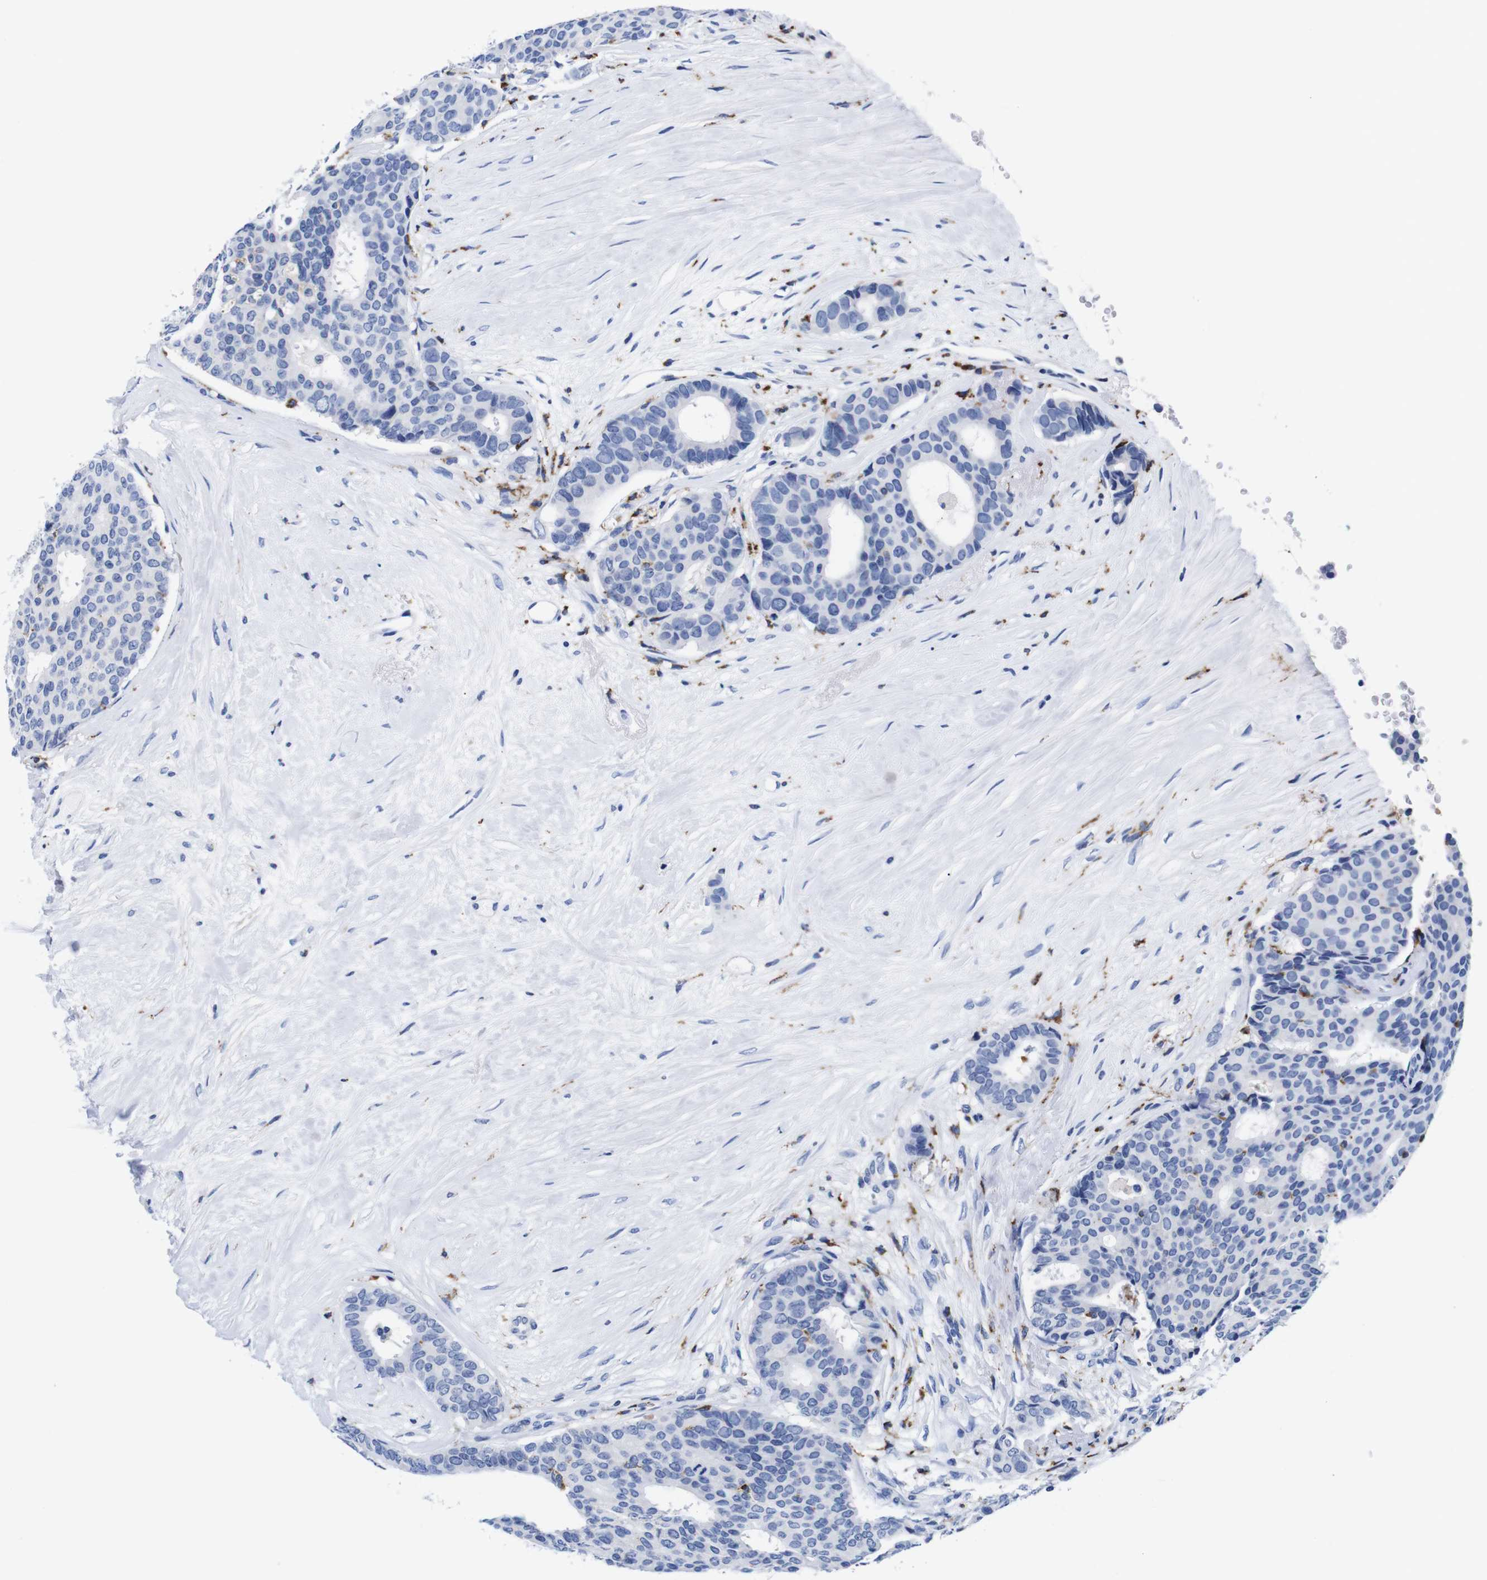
{"staining": {"intensity": "negative", "quantity": "none", "location": "none"}, "tissue": "breast cancer", "cell_type": "Tumor cells", "image_type": "cancer", "snomed": [{"axis": "morphology", "description": "Duct carcinoma"}, {"axis": "topography", "description": "Breast"}], "caption": "A high-resolution micrograph shows immunohistochemistry (IHC) staining of breast infiltrating ductal carcinoma, which exhibits no significant staining in tumor cells.", "gene": "HLA-DMB", "patient": {"sex": "female", "age": 75}}